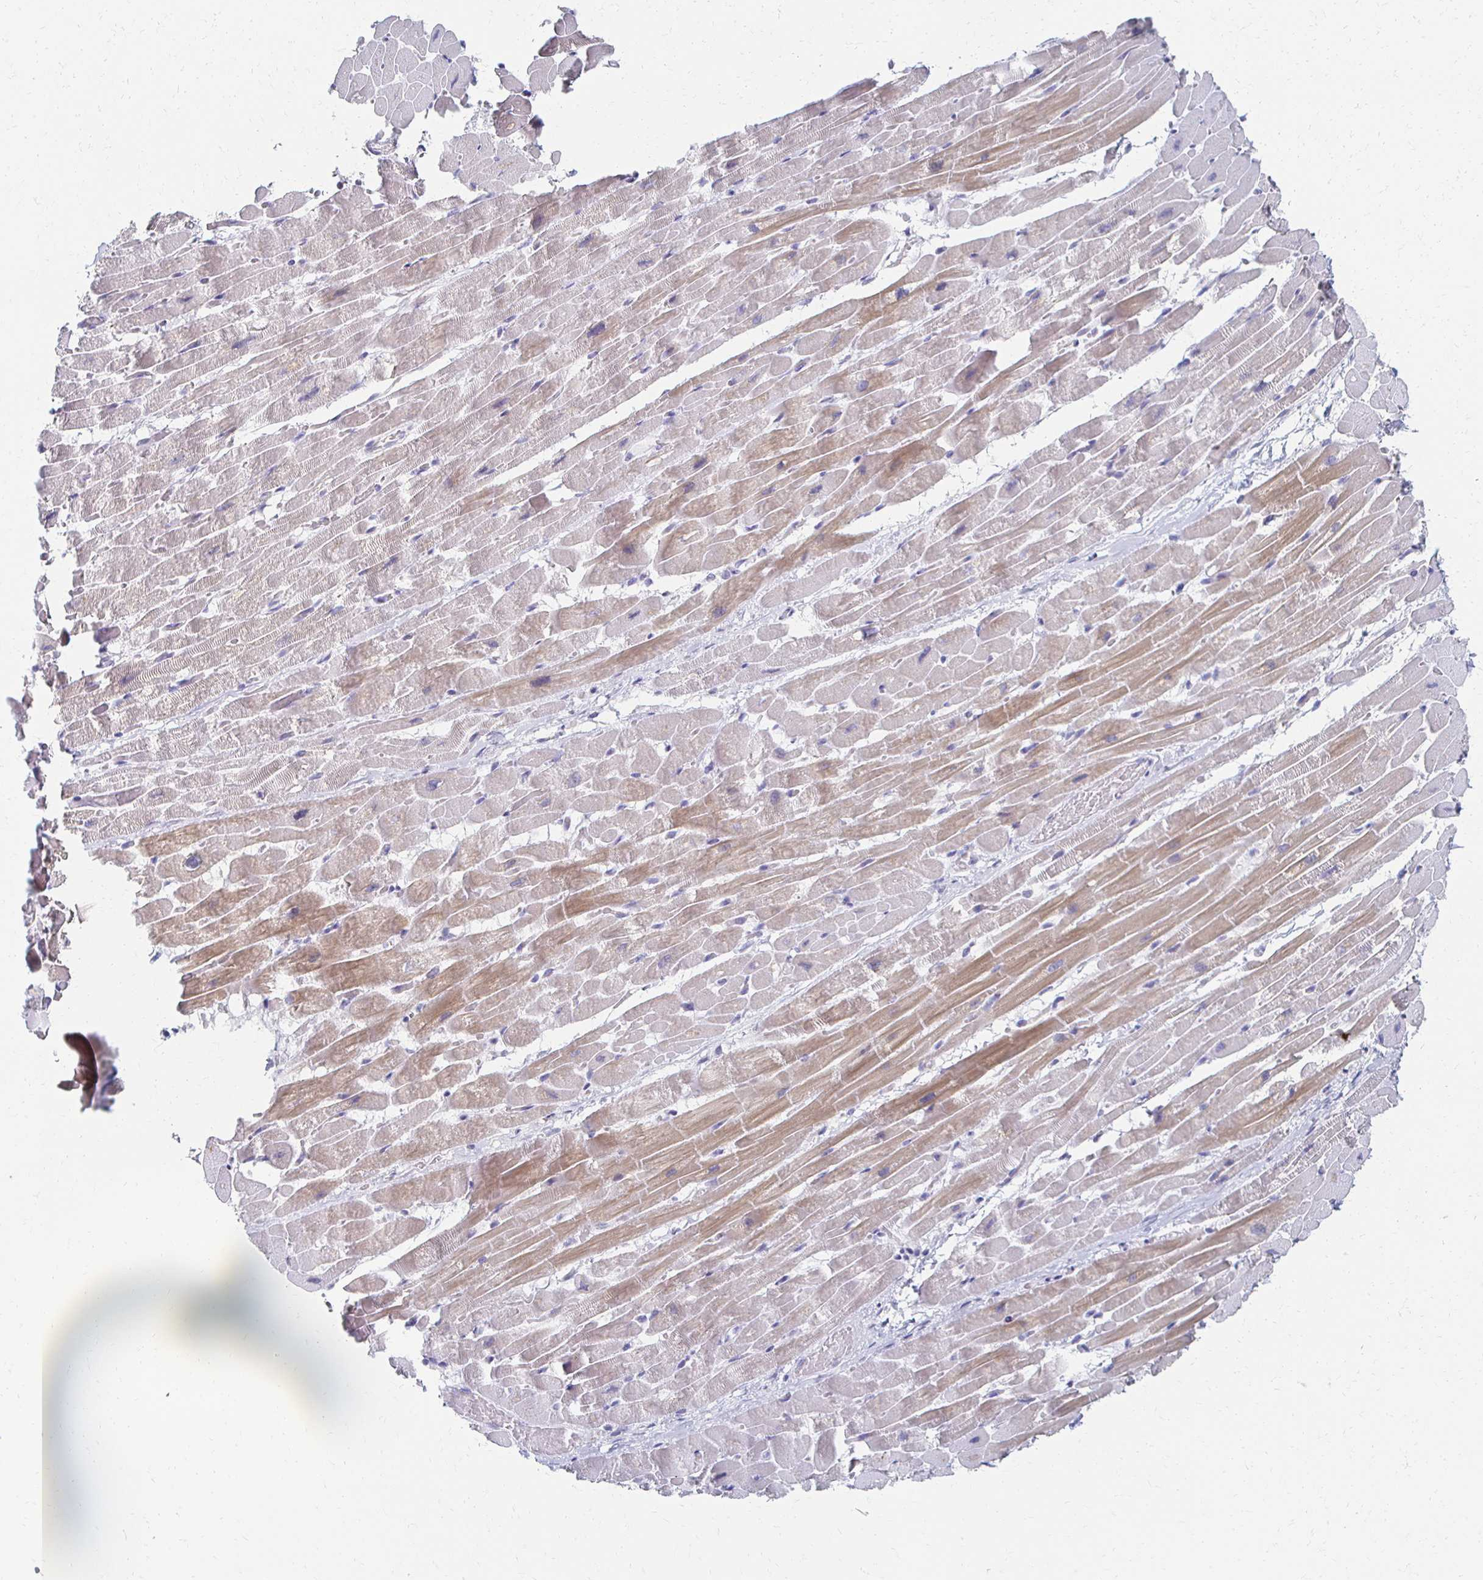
{"staining": {"intensity": "moderate", "quantity": "<25%", "location": "cytoplasmic/membranous"}, "tissue": "heart muscle", "cell_type": "Cardiomyocytes", "image_type": "normal", "snomed": [{"axis": "morphology", "description": "Normal tissue, NOS"}, {"axis": "topography", "description": "Heart"}], "caption": "About <25% of cardiomyocytes in normal heart muscle show moderate cytoplasmic/membranous protein expression as visualized by brown immunohistochemical staining.", "gene": "CXCR2", "patient": {"sex": "male", "age": 37}}